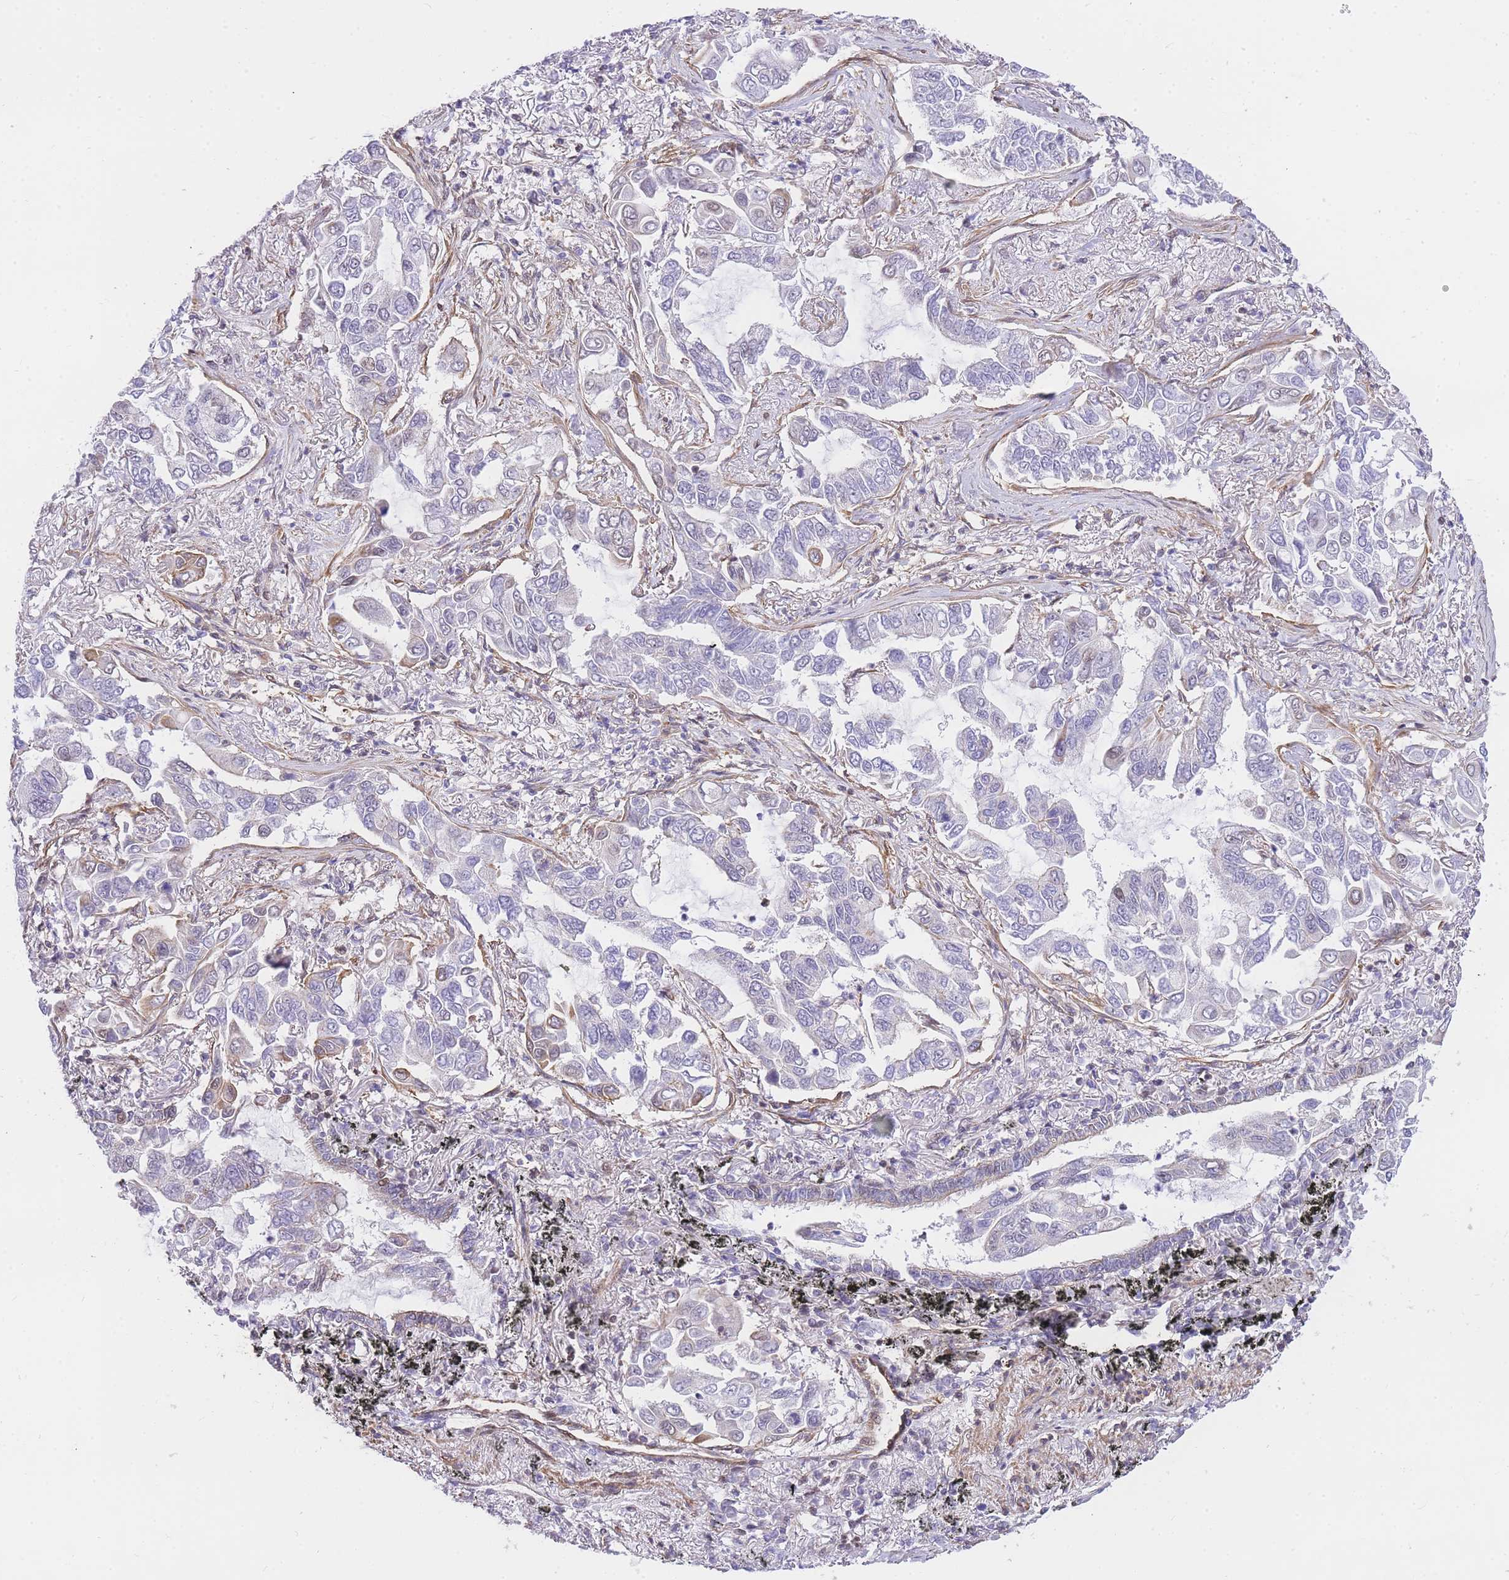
{"staining": {"intensity": "negative", "quantity": "none", "location": "none"}, "tissue": "lung cancer", "cell_type": "Tumor cells", "image_type": "cancer", "snomed": [{"axis": "morphology", "description": "Adenocarcinoma, NOS"}, {"axis": "topography", "description": "Lung"}], "caption": "A photomicrograph of human lung cancer (adenocarcinoma) is negative for staining in tumor cells. (Stains: DAB immunohistochemistry (IHC) with hematoxylin counter stain, Microscopy: brightfield microscopy at high magnification).", "gene": "S100PBP", "patient": {"sex": "male", "age": 64}}